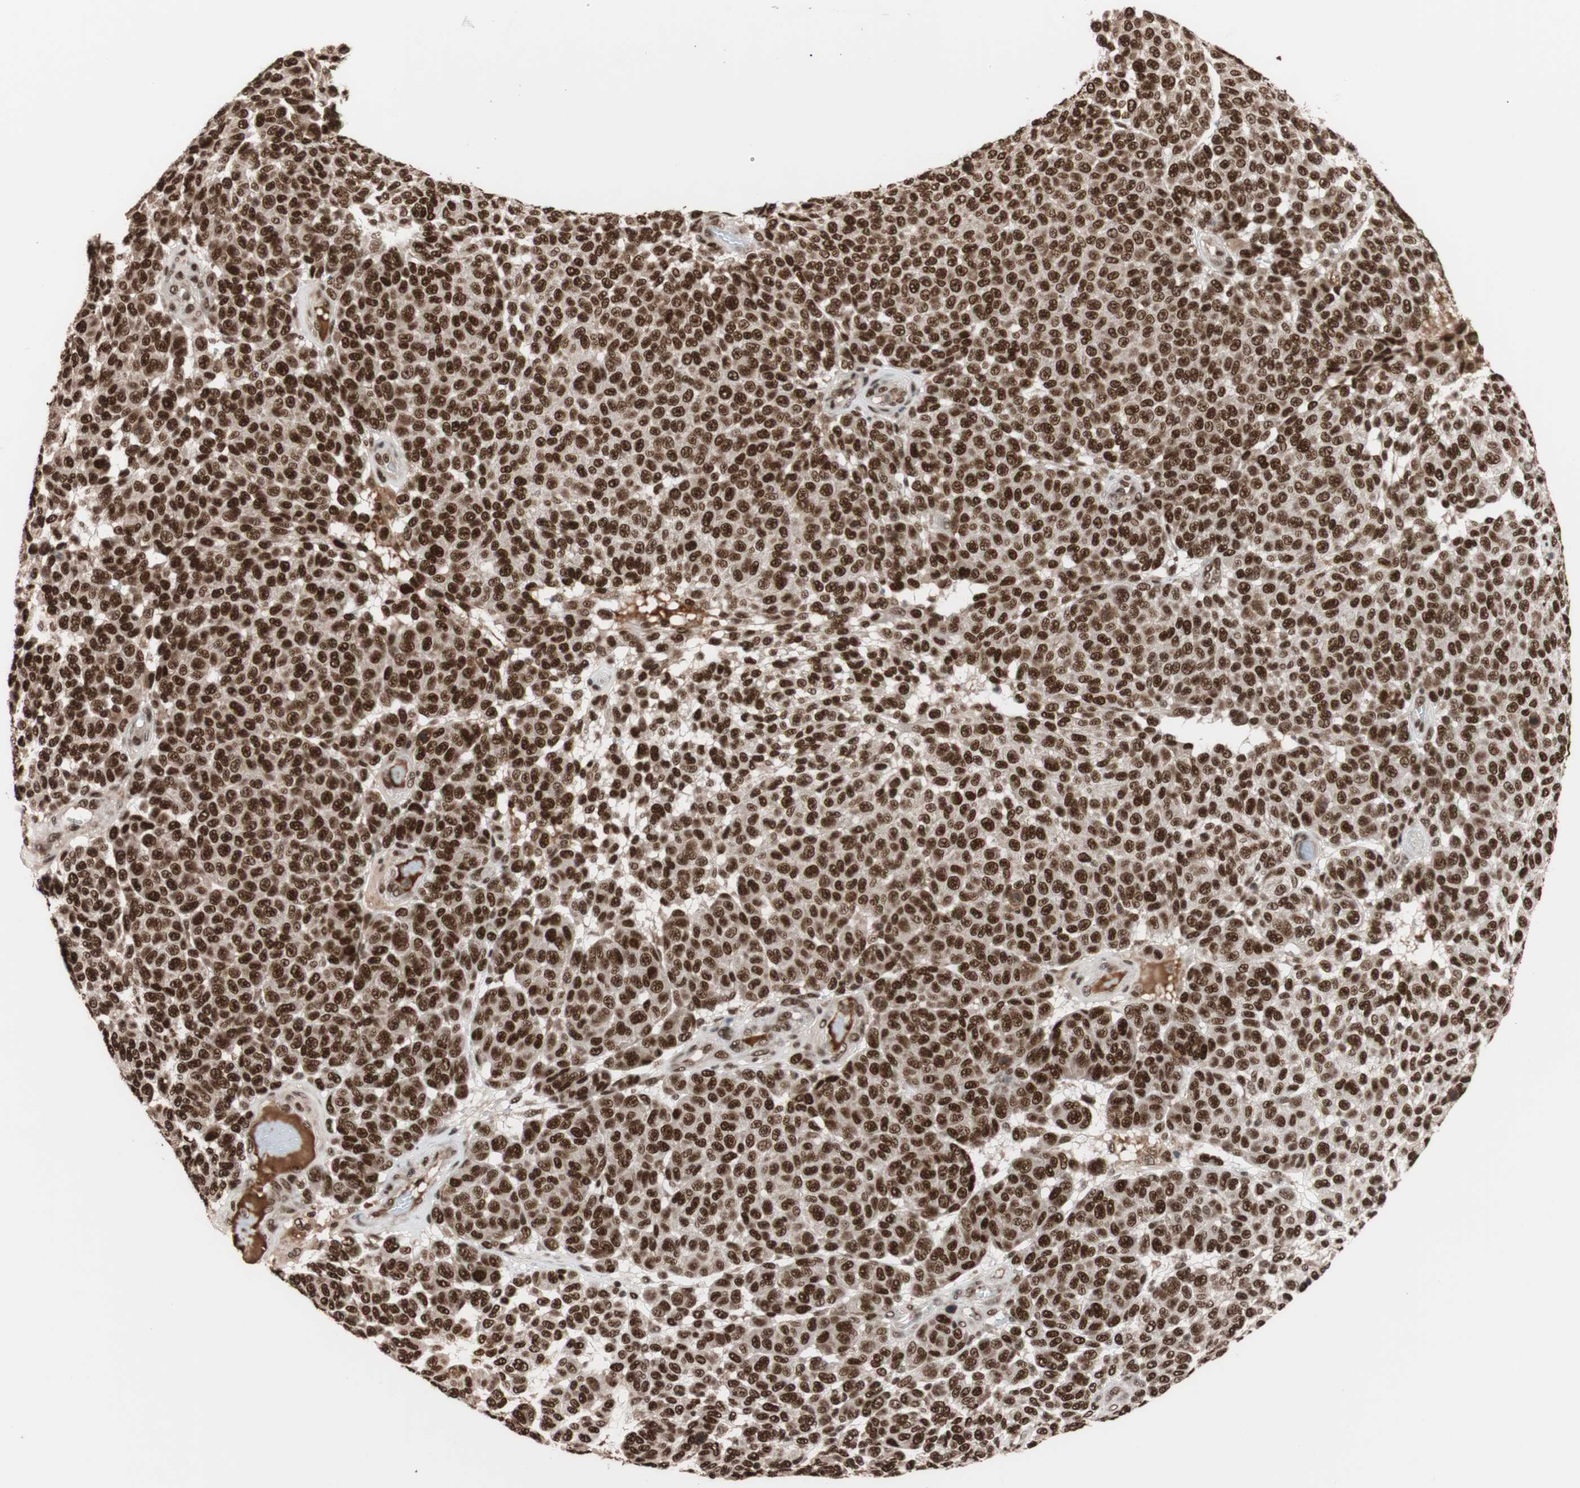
{"staining": {"intensity": "strong", "quantity": ">75%", "location": "nuclear"}, "tissue": "melanoma", "cell_type": "Tumor cells", "image_type": "cancer", "snomed": [{"axis": "morphology", "description": "Malignant melanoma, NOS"}, {"axis": "topography", "description": "Skin"}], "caption": "Malignant melanoma stained for a protein (brown) exhibits strong nuclear positive staining in about >75% of tumor cells.", "gene": "CHAMP1", "patient": {"sex": "male", "age": 59}}